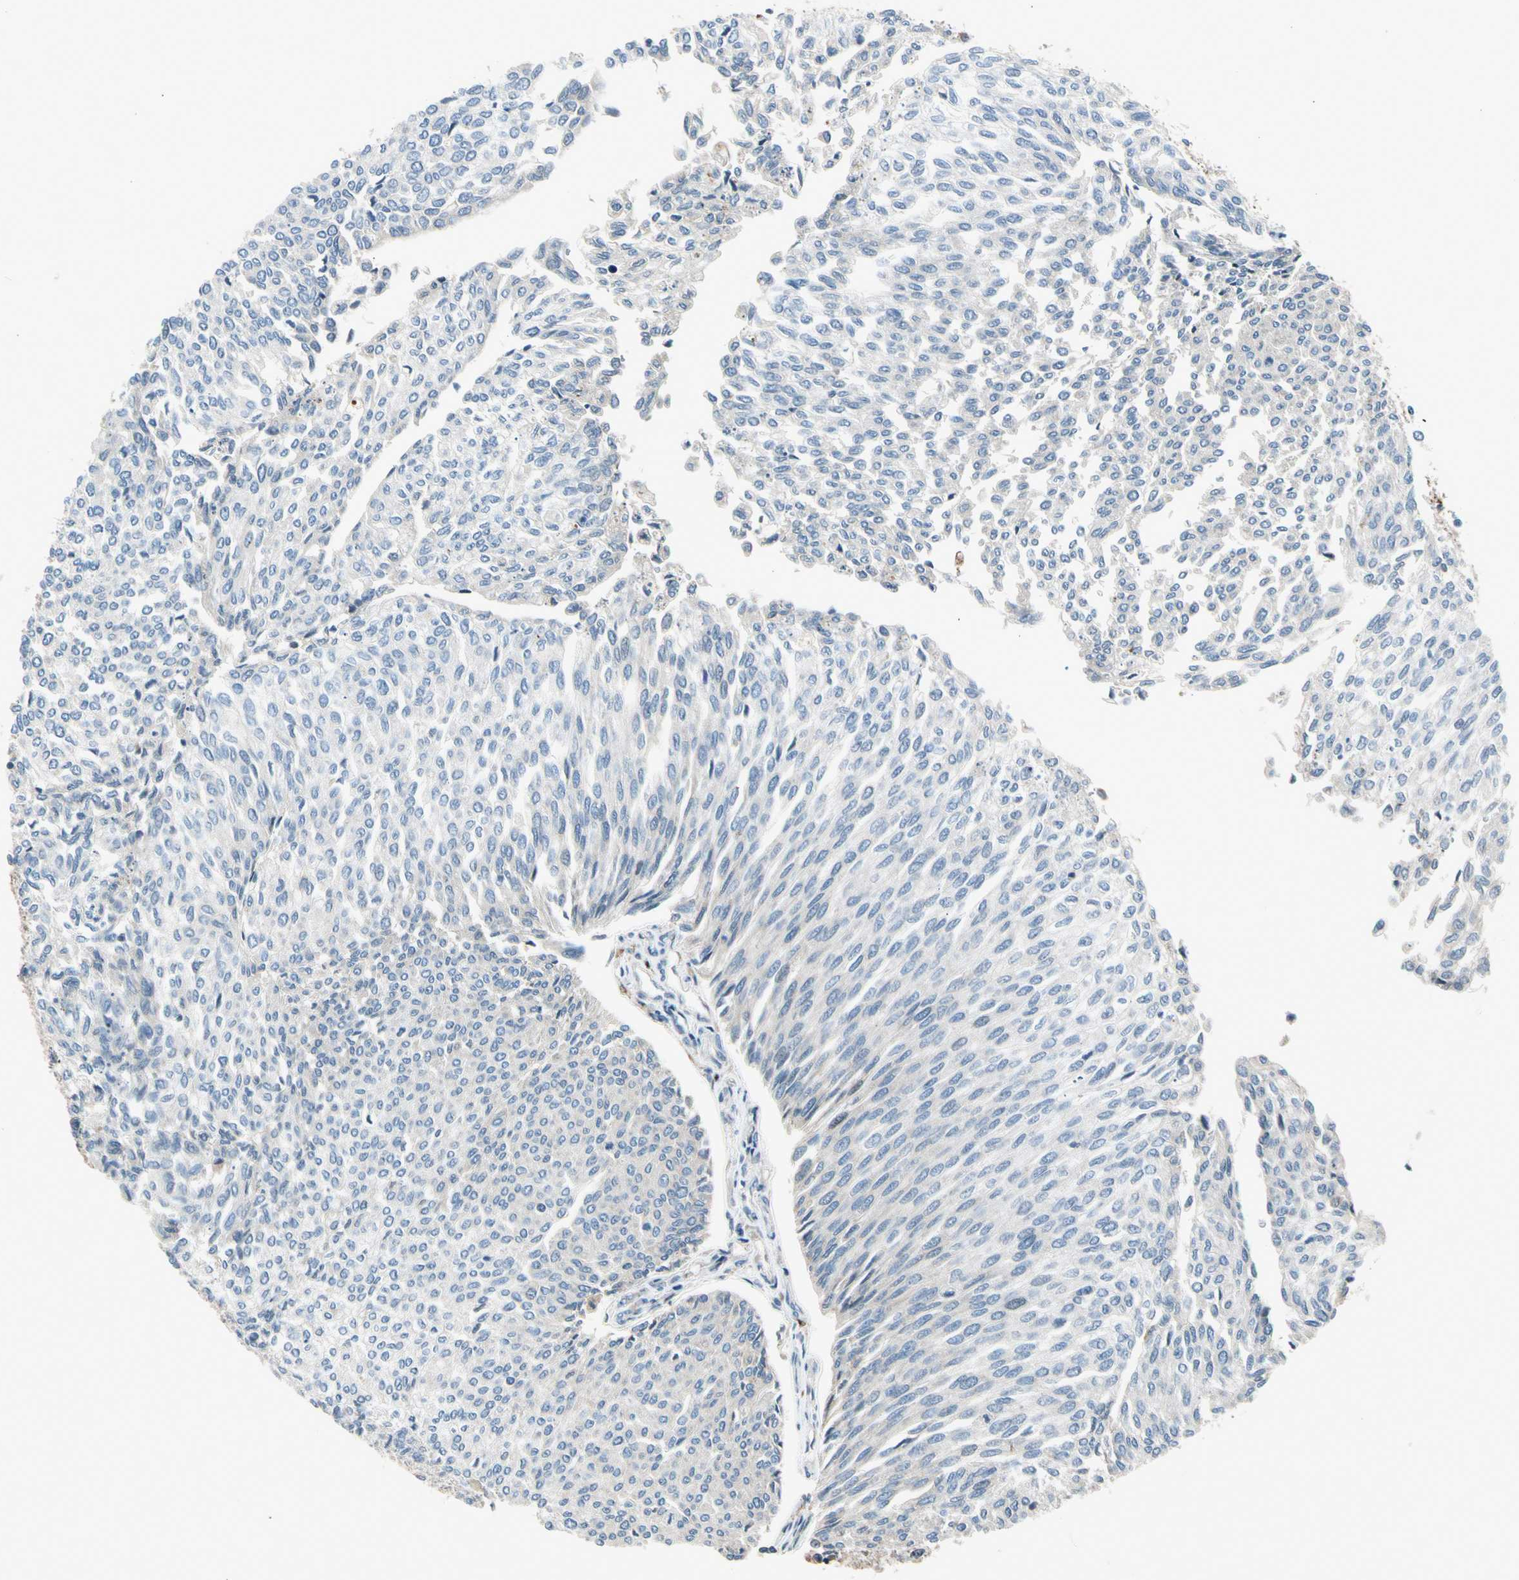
{"staining": {"intensity": "negative", "quantity": "none", "location": "none"}, "tissue": "urothelial cancer", "cell_type": "Tumor cells", "image_type": "cancer", "snomed": [{"axis": "morphology", "description": "Urothelial carcinoma, Low grade"}, {"axis": "topography", "description": "Urinary bladder"}], "caption": "The photomicrograph exhibits no significant positivity in tumor cells of urothelial carcinoma (low-grade). The staining is performed using DAB brown chromogen with nuclei counter-stained in using hematoxylin.", "gene": "NPHP3", "patient": {"sex": "female", "age": 79}}